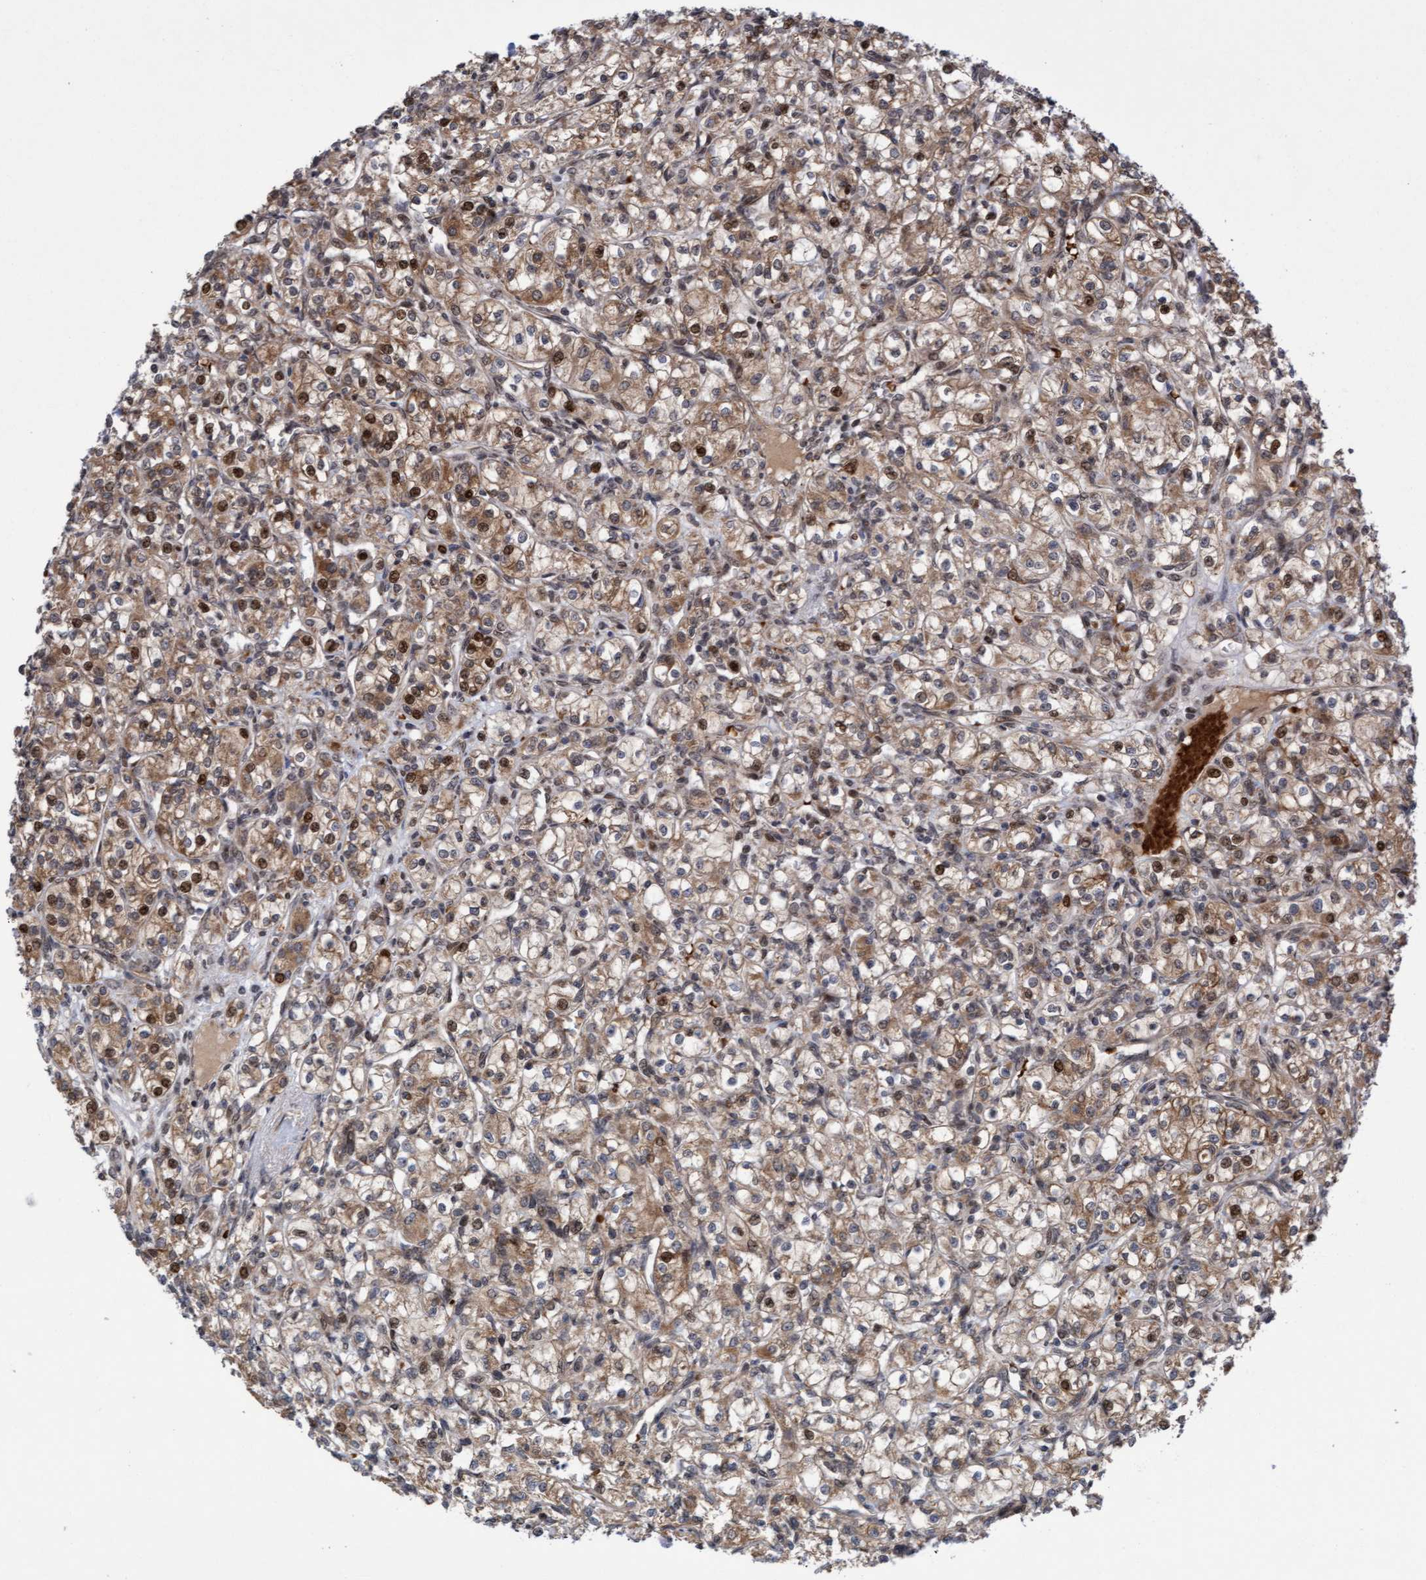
{"staining": {"intensity": "moderate", "quantity": ">75%", "location": "cytoplasmic/membranous"}, "tissue": "renal cancer", "cell_type": "Tumor cells", "image_type": "cancer", "snomed": [{"axis": "morphology", "description": "Adenocarcinoma, NOS"}, {"axis": "topography", "description": "Kidney"}], "caption": "Renal cancer (adenocarcinoma) stained for a protein (brown) demonstrates moderate cytoplasmic/membranous positive positivity in approximately >75% of tumor cells.", "gene": "TANC2", "patient": {"sex": "male", "age": 77}}